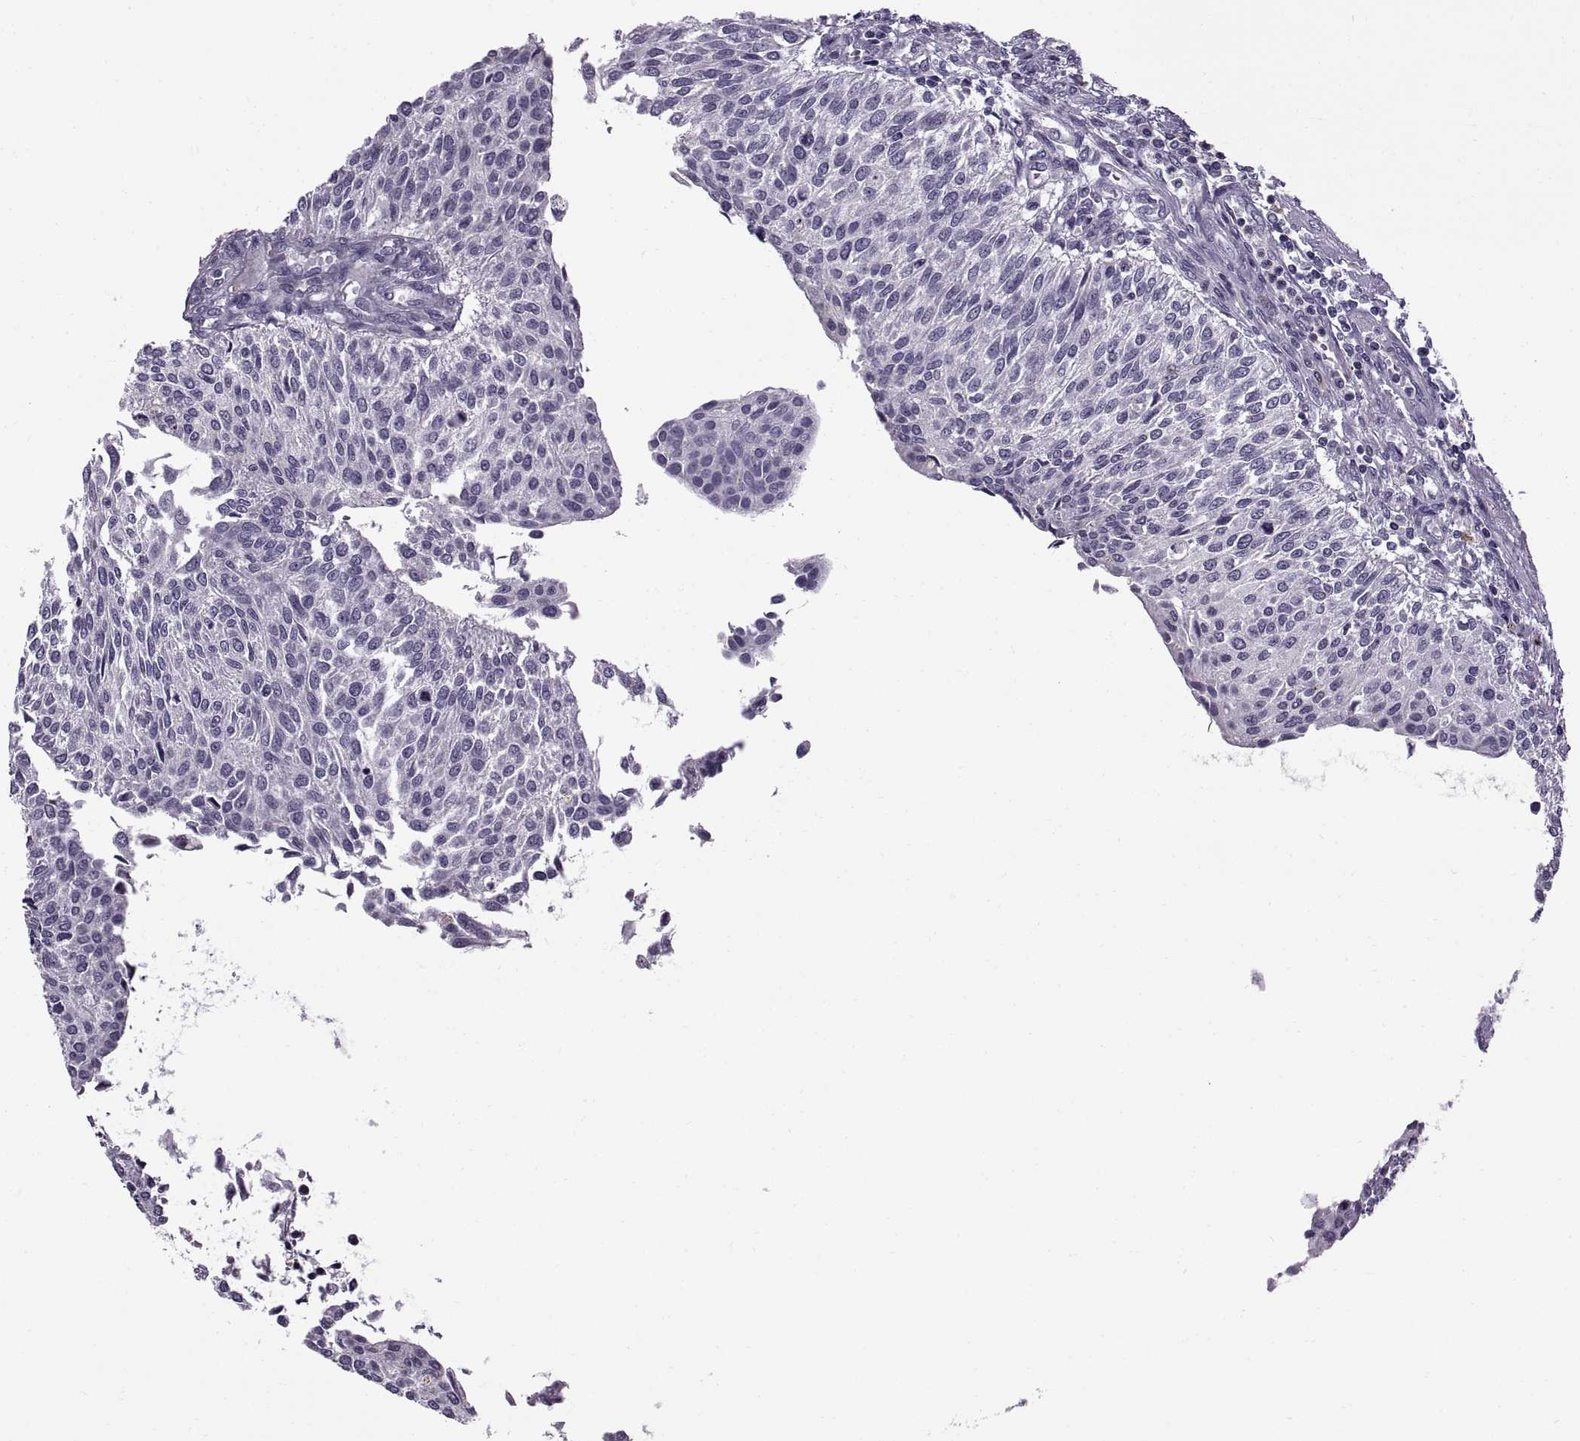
{"staining": {"intensity": "negative", "quantity": "none", "location": "none"}, "tissue": "urothelial cancer", "cell_type": "Tumor cells", "image_type": "cancer", "snomed": [{"axis": "morphology", "description": "Urothelial carcinoma, NOS"}, {"axis": "topography", "description": "Urinary bladder"}], "caption": "Immunohistochemical staining of human urothelial cancer reveals no significant expression in tumor cells.", "gene": "CALCR", "patient": {"sex": "male", "age": 55}}